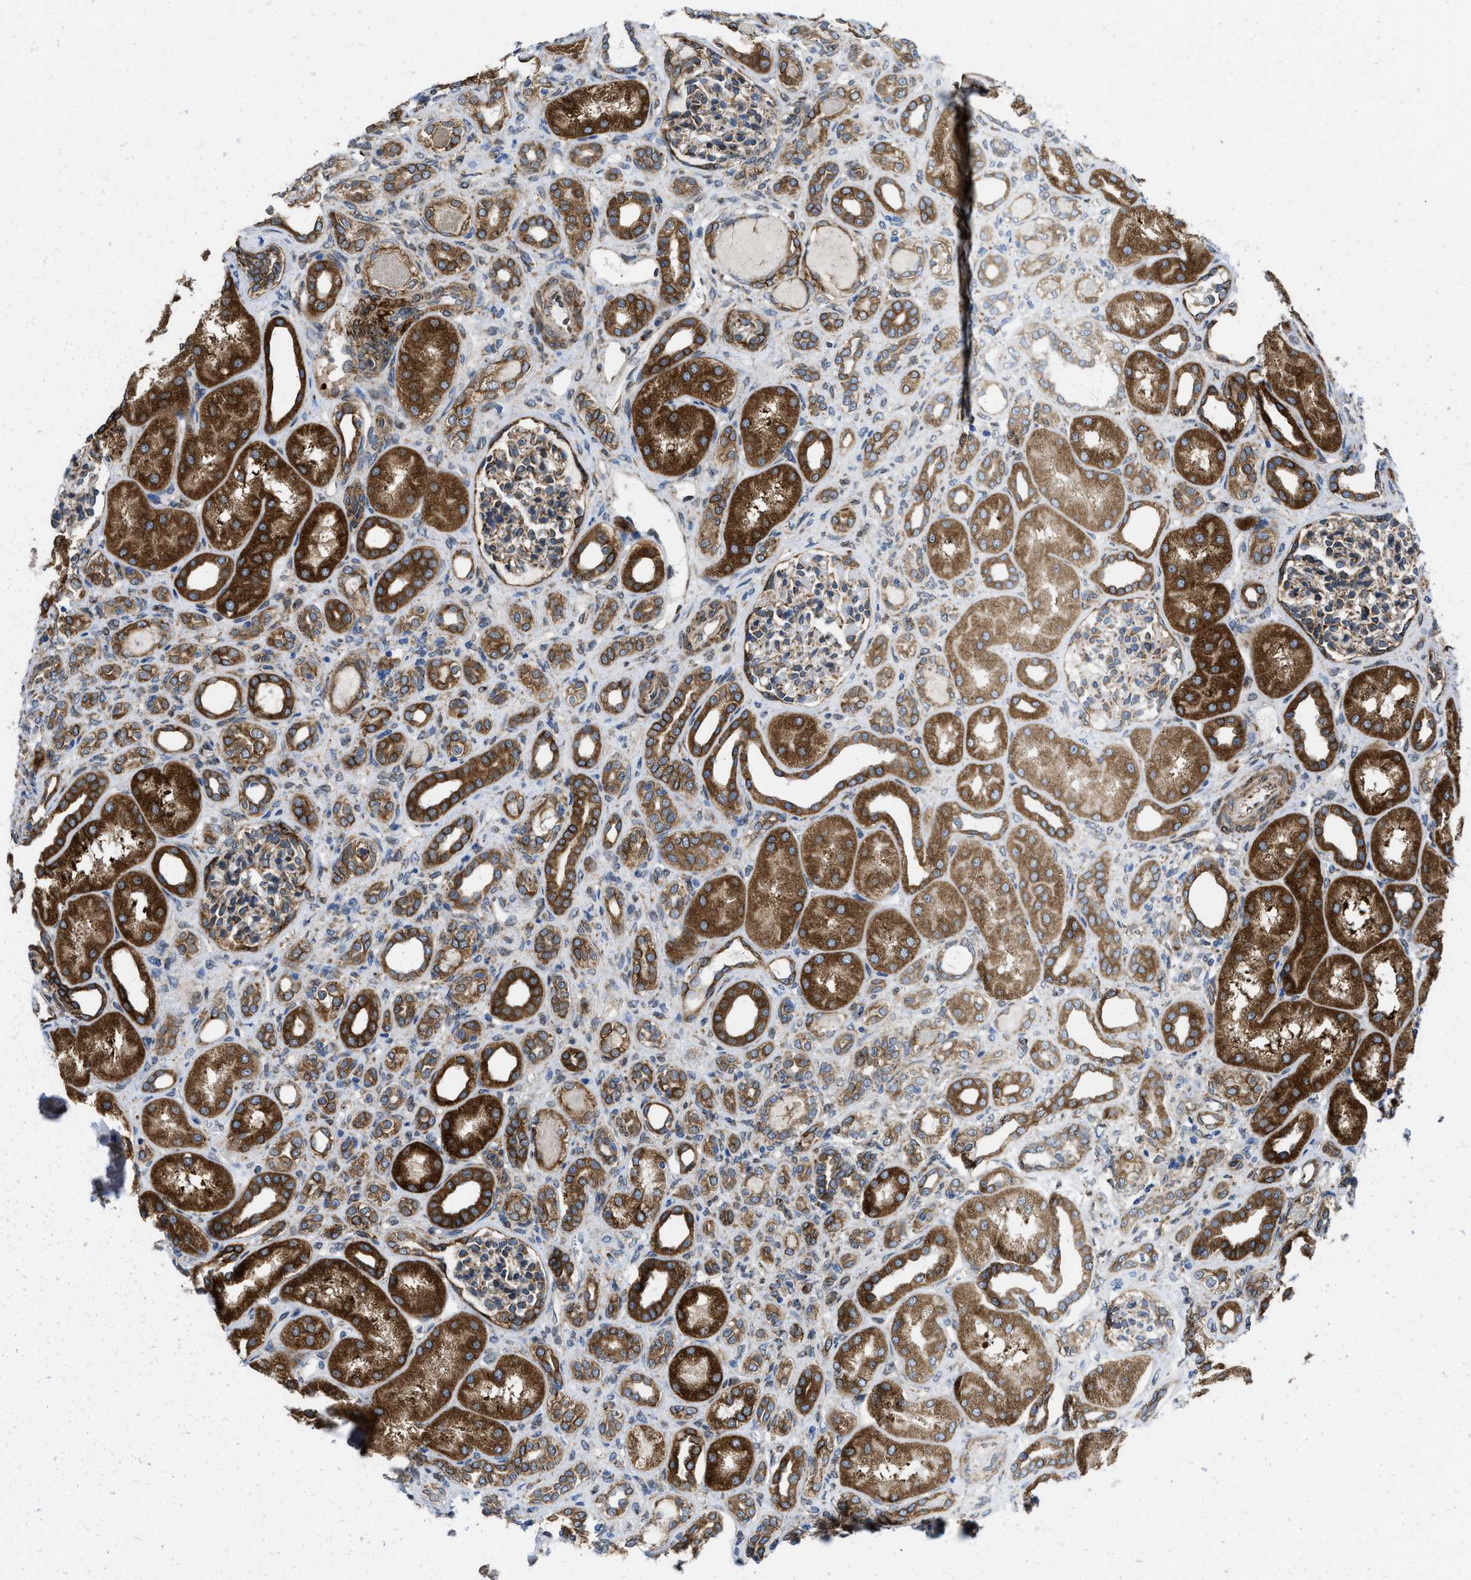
{"staining": {"intensity": "moderate", "quantity": "<25%", "location": "cytoplasmic/membranous"}, "tissue": "kidney", "cell_type": "Cells in glomeruli", "image_type": "normal", "snomed": [{"axis": "morphology", "description": "Normal tissue, NOS"}, {"axis": "topography", "description": "Kidney"}], "caption": "Kidney was stained to show a protein in brown. There is low levels of moderate cytoplasmic/membranous staining in approximately <25% of cells in glomeruli. Using DAB (3,3'-diaminobenzidine) (brown) and hematoxylin (blue) stains, captured at high magnification using brightfield microscopy.", "gene": "ERLIN2", "patient": {"sex": "male", "age": 7}}